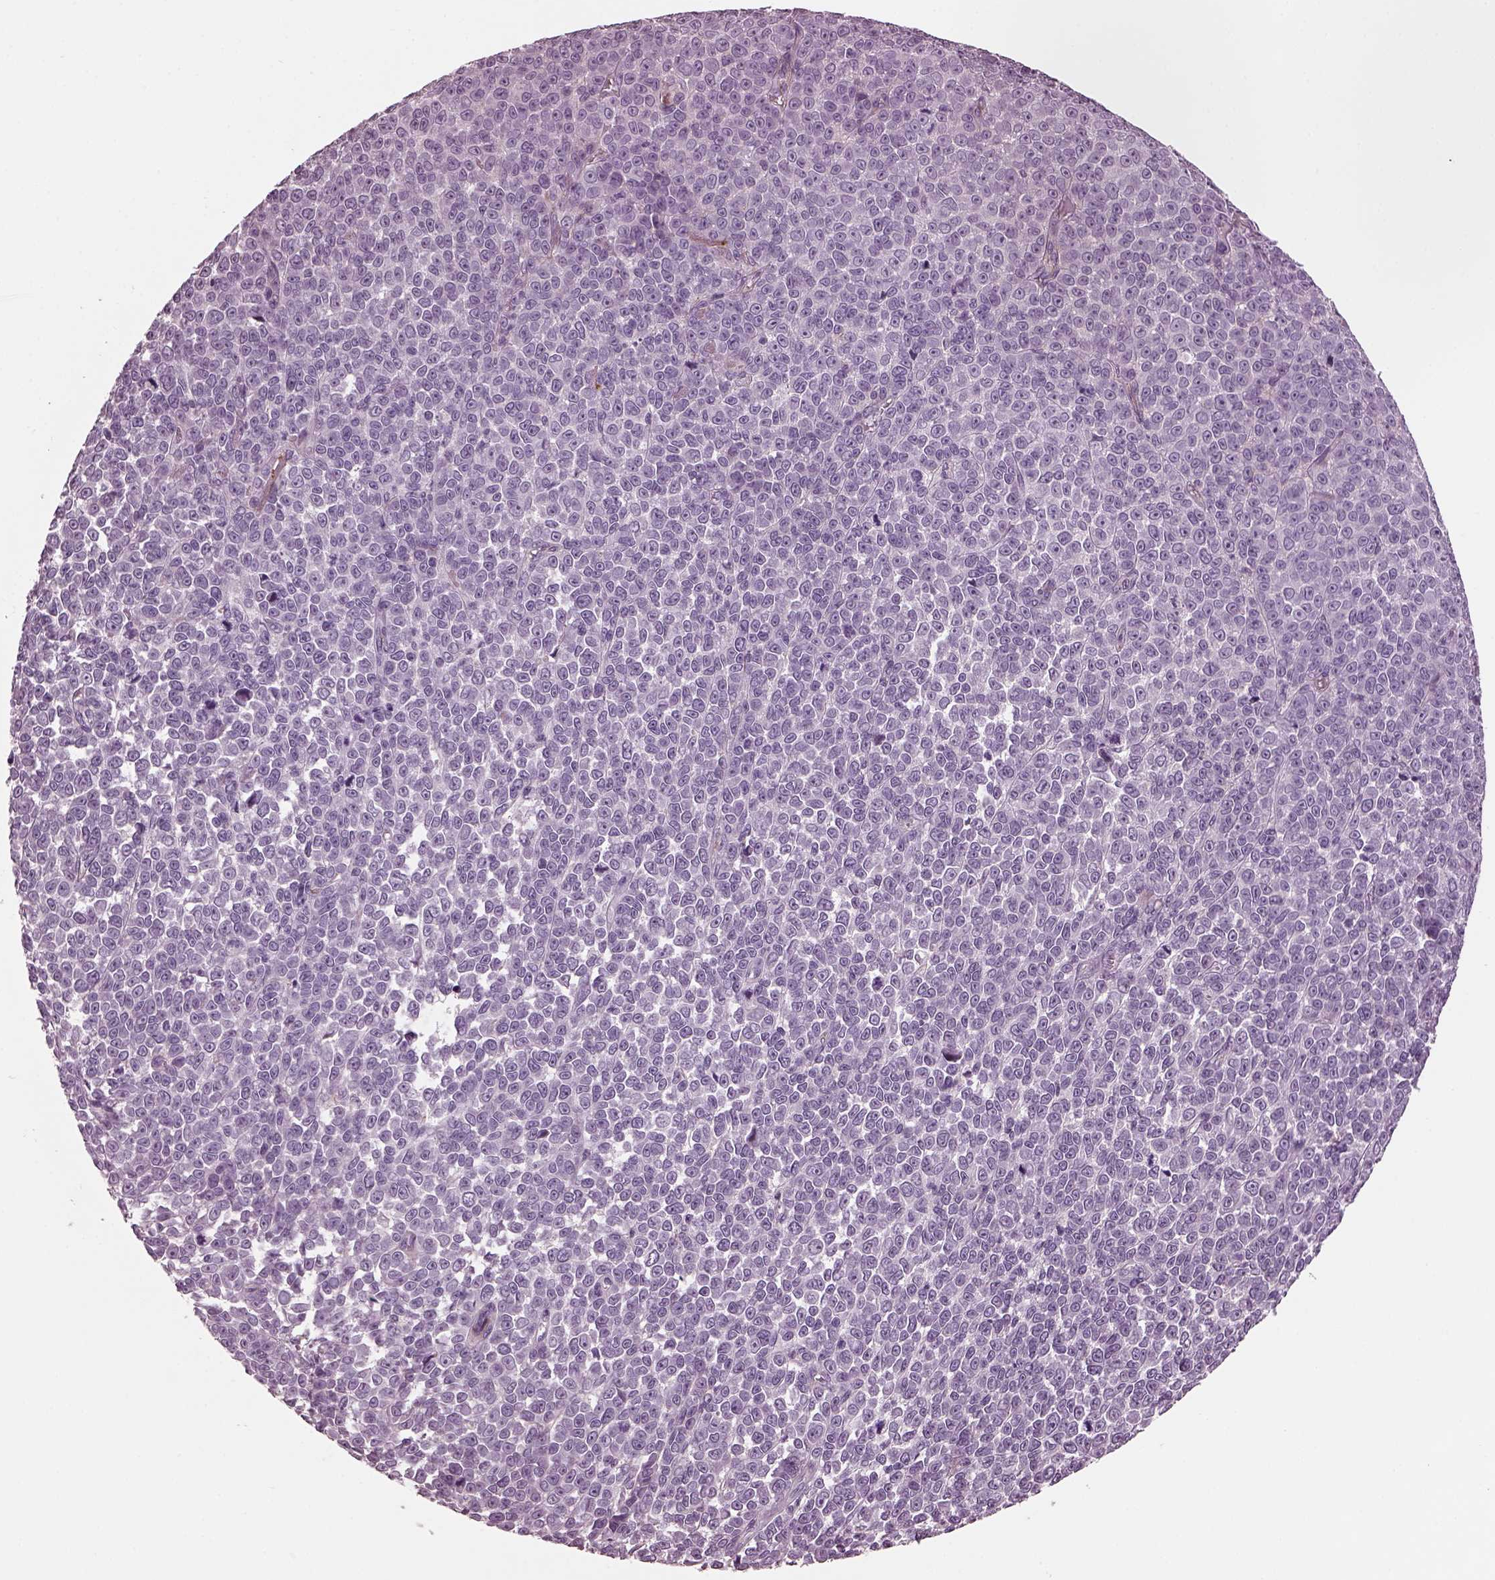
{"staining": {"intensity": "negative", "quantity": "none", "location": "none"}, "tissue": "melanoma", "cell_type": "Tumor cells", "image_type": "cancer", "snomed": [{"axis": "morphology", "description": "Malignant melanoma, NOS"}, {"axis": "topography", "description": "Skin"}], "caption": "Immunohistochemistry of human melanoma exhibits no staining in tumor cells.", "gene": "GDF11", "patient": {"sex": "female", "age": 95}}